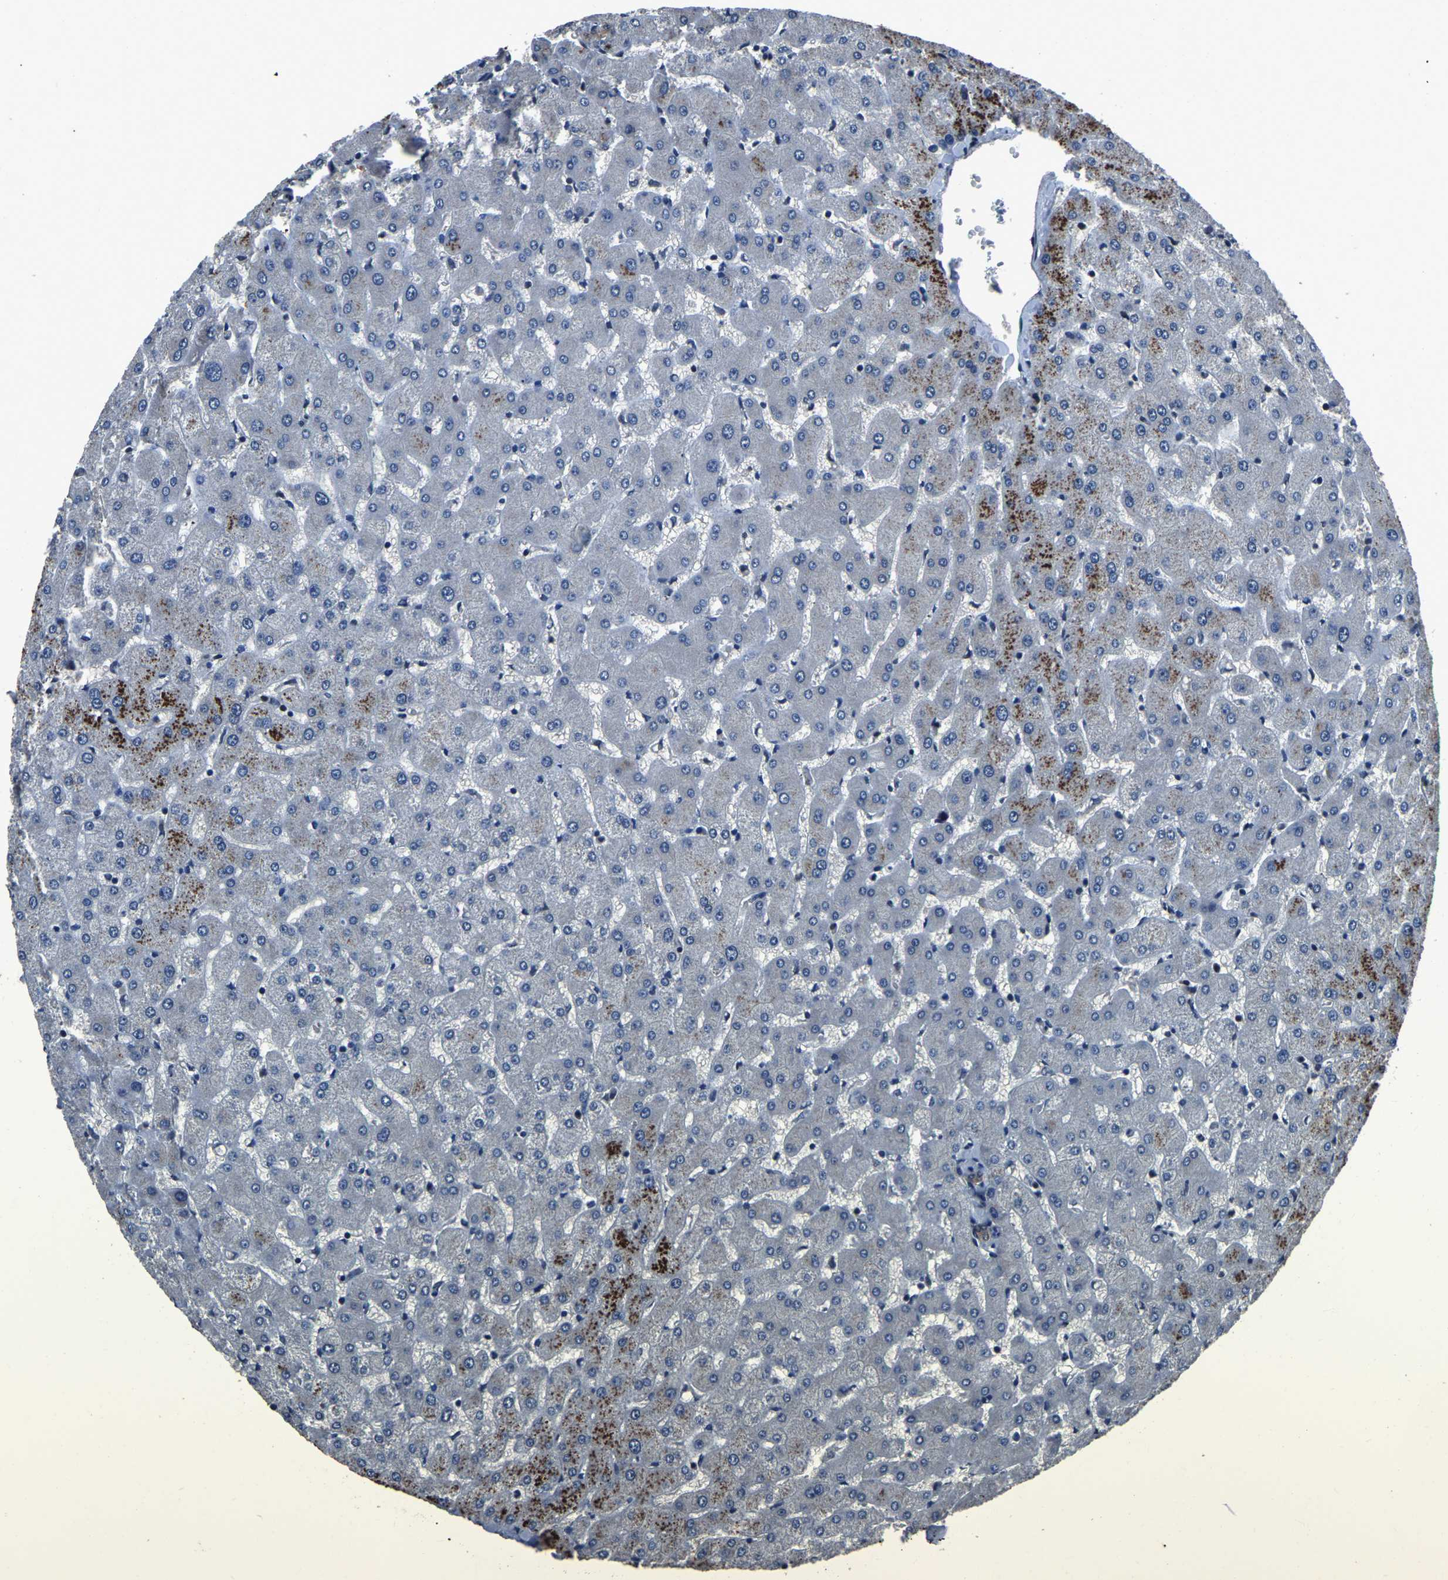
{"staining": {"intensity": "moderate", "quantity": "25%-75%", "location": "cytoplasmic/membranous"}, "tissue": "liver", "cell_type": "Cholangiocytes", "image_type": "normal", "snomed": [{"axis": "morphology", "description": "Normal tissue, NOS"}, {"axis": "topography", "description": "Liver"}], "caption": "Cholangiocytes display medium levels of moderate cytoplasmic/membranous expression in approximately 25%-75% of cells in unremarkable human liver.", "gene": "ANKIB1", "patient": {"sex": "female", "age": 63}}